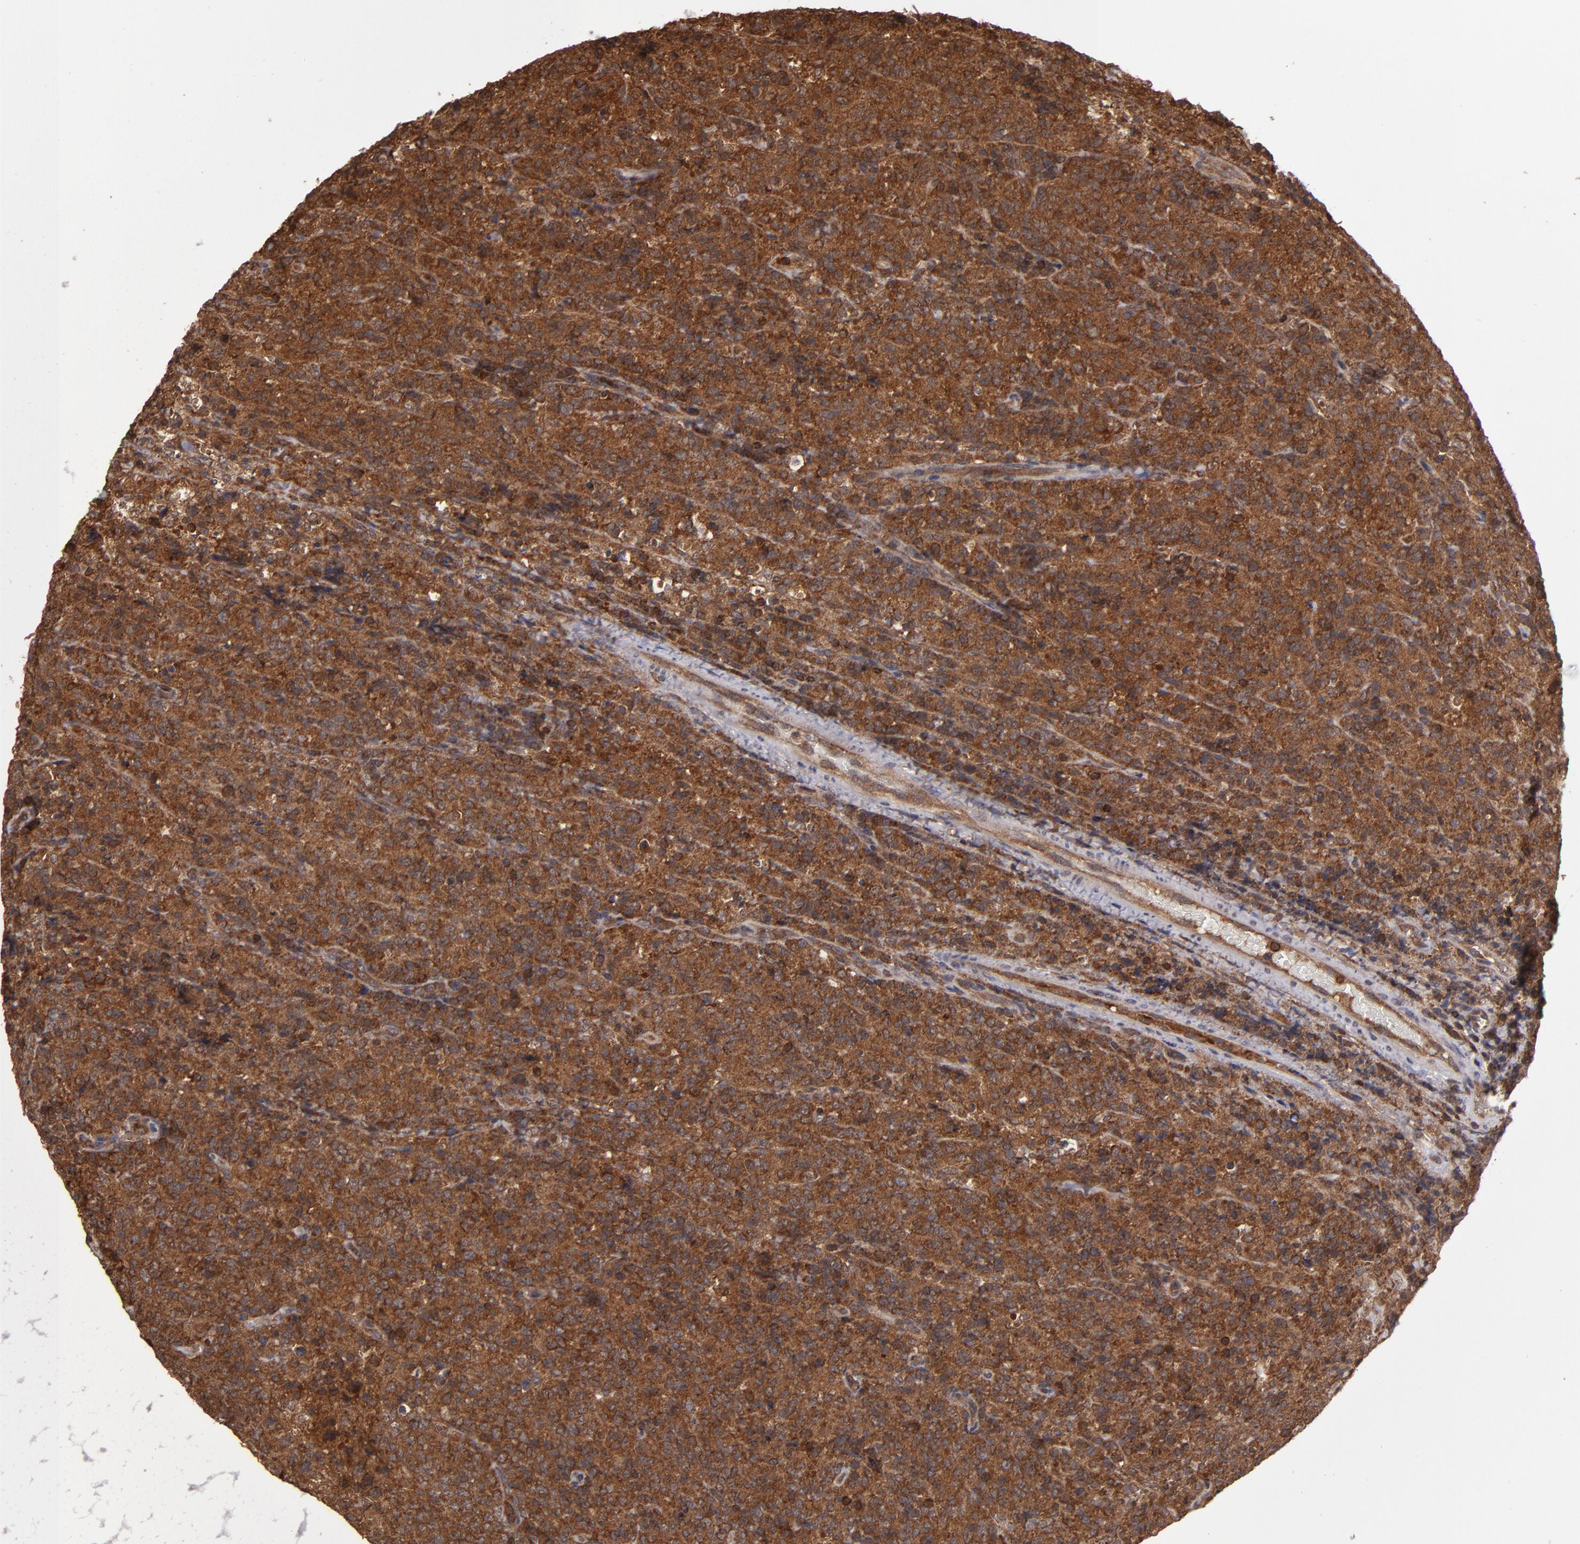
{"staining": {"intensity": "moderate", "quantity": ">75%", "location": "cytoplasmic/membranous"}, "tissue": "lymphoma", "cell_type": "Tumor cells", "image_type": "cancer", "snomed": [{"axis": "morphology", "description": "Malignant lymphoma, non-Hodgkin's type, High grade"}, {"axis": "topography", "description": "Tonsil"}], "caption": "An image of malignant lymphoma, non-Hodgkin's type (high-grade) stained for a protein displays moderate cytoplasmic/membranous brown staining in tumor cells. (DAB IHC, brown staining for protein, blue staining for nuclei).", "gene": "RPS6KA6", "patient": {"sex": "female", "age": 36}}